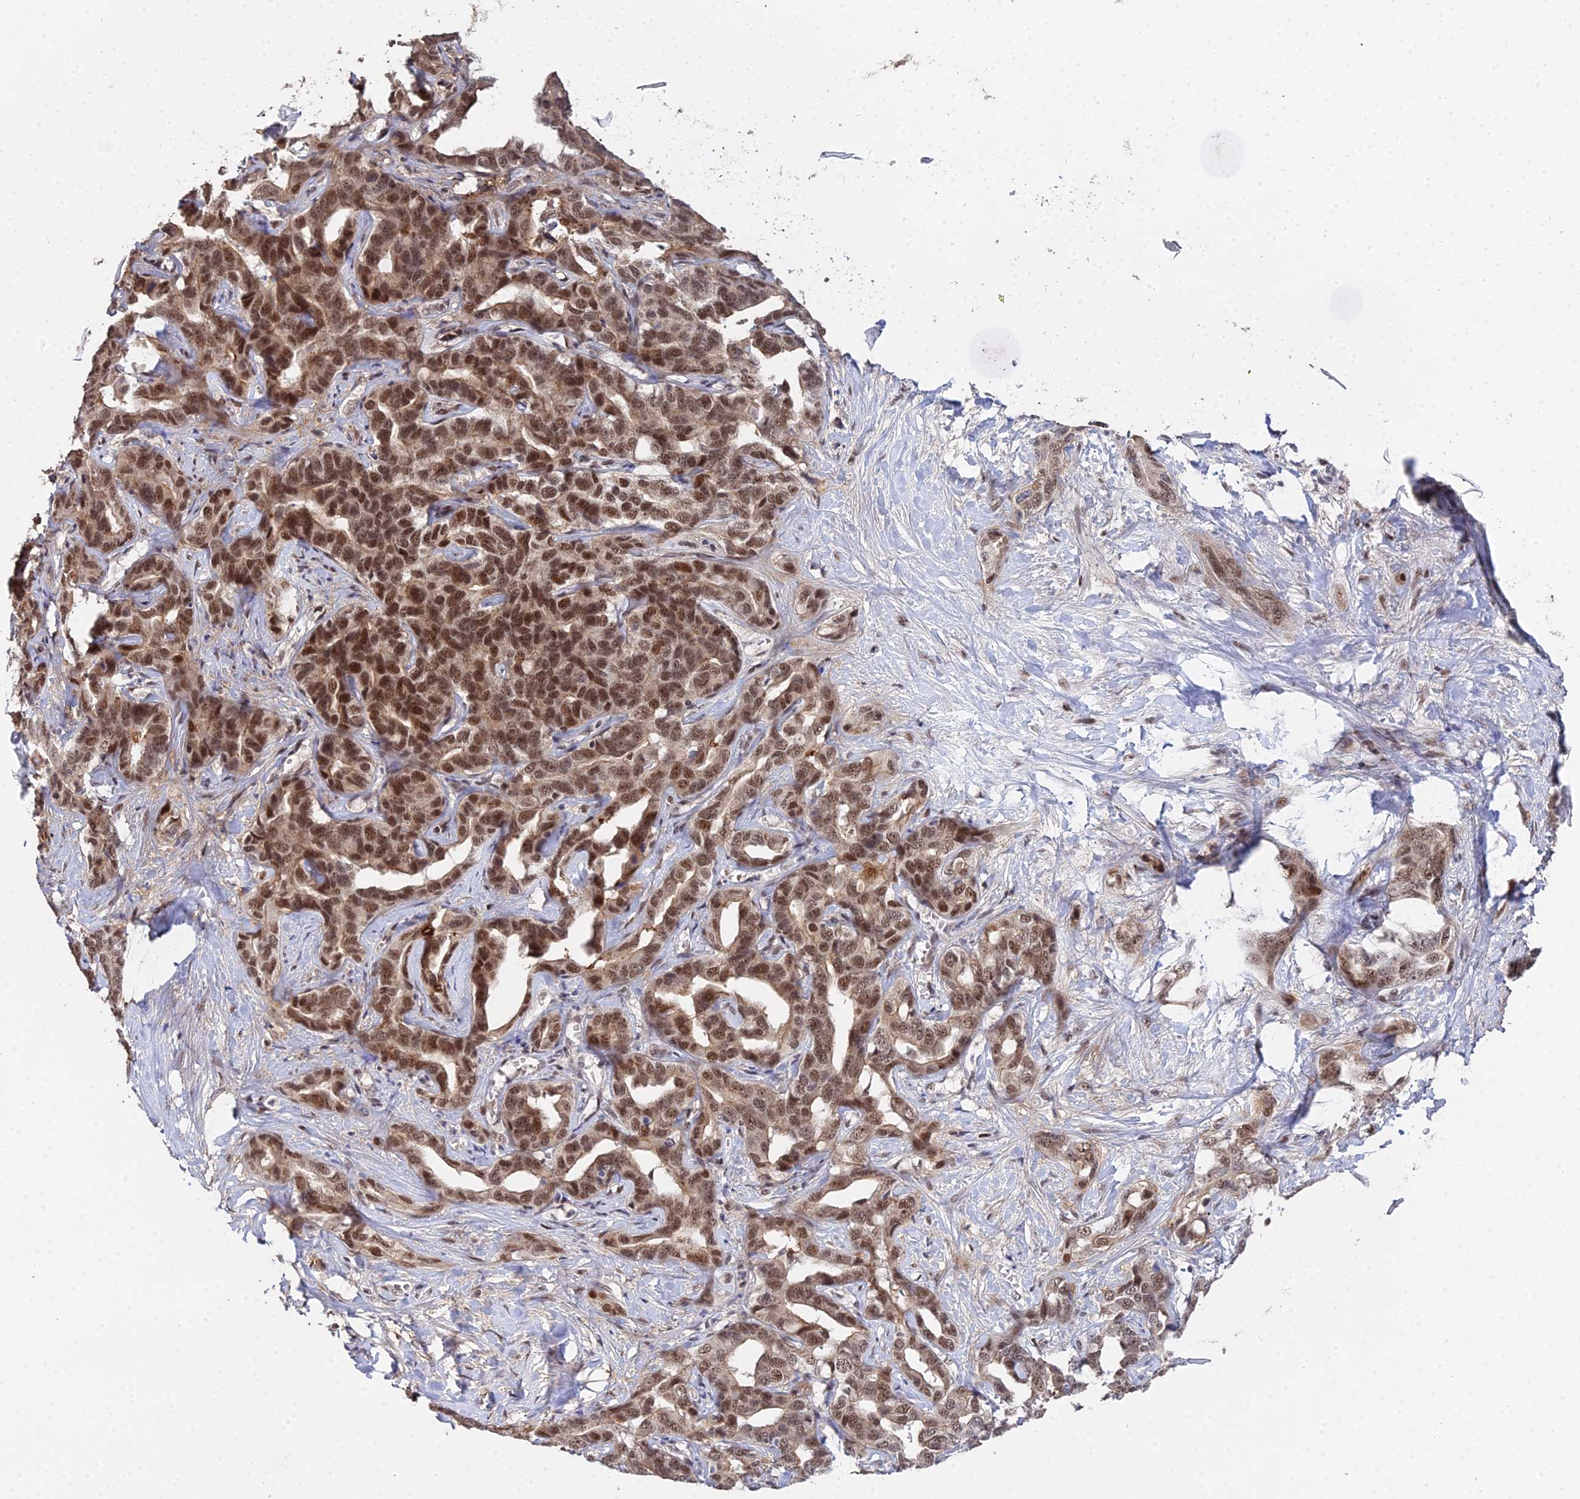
{"staining": {"intensity": "moderate", "quantity": "25%-75%", "location": "nuclear"}, "tissue": "liver cancer", "cell_type": "Tumor cells", "image_type": "cancer", "snomed": [{"axis": "morphology", "description": "Cholangiocarcinoma"}, {"axis": "topography", "description": "Liver"}], "caption": "Immunohistochemical staining of human liver cancer (cholangiocarcinoma) exhibits medium levels of moderate nuclear expression in approximately 25%-75% of tumor cells. (Brightfield microscopy of DAB IHC at high magnification).", "gene": "ERCC5", "patient": {"sex": "male", "age": 59}}